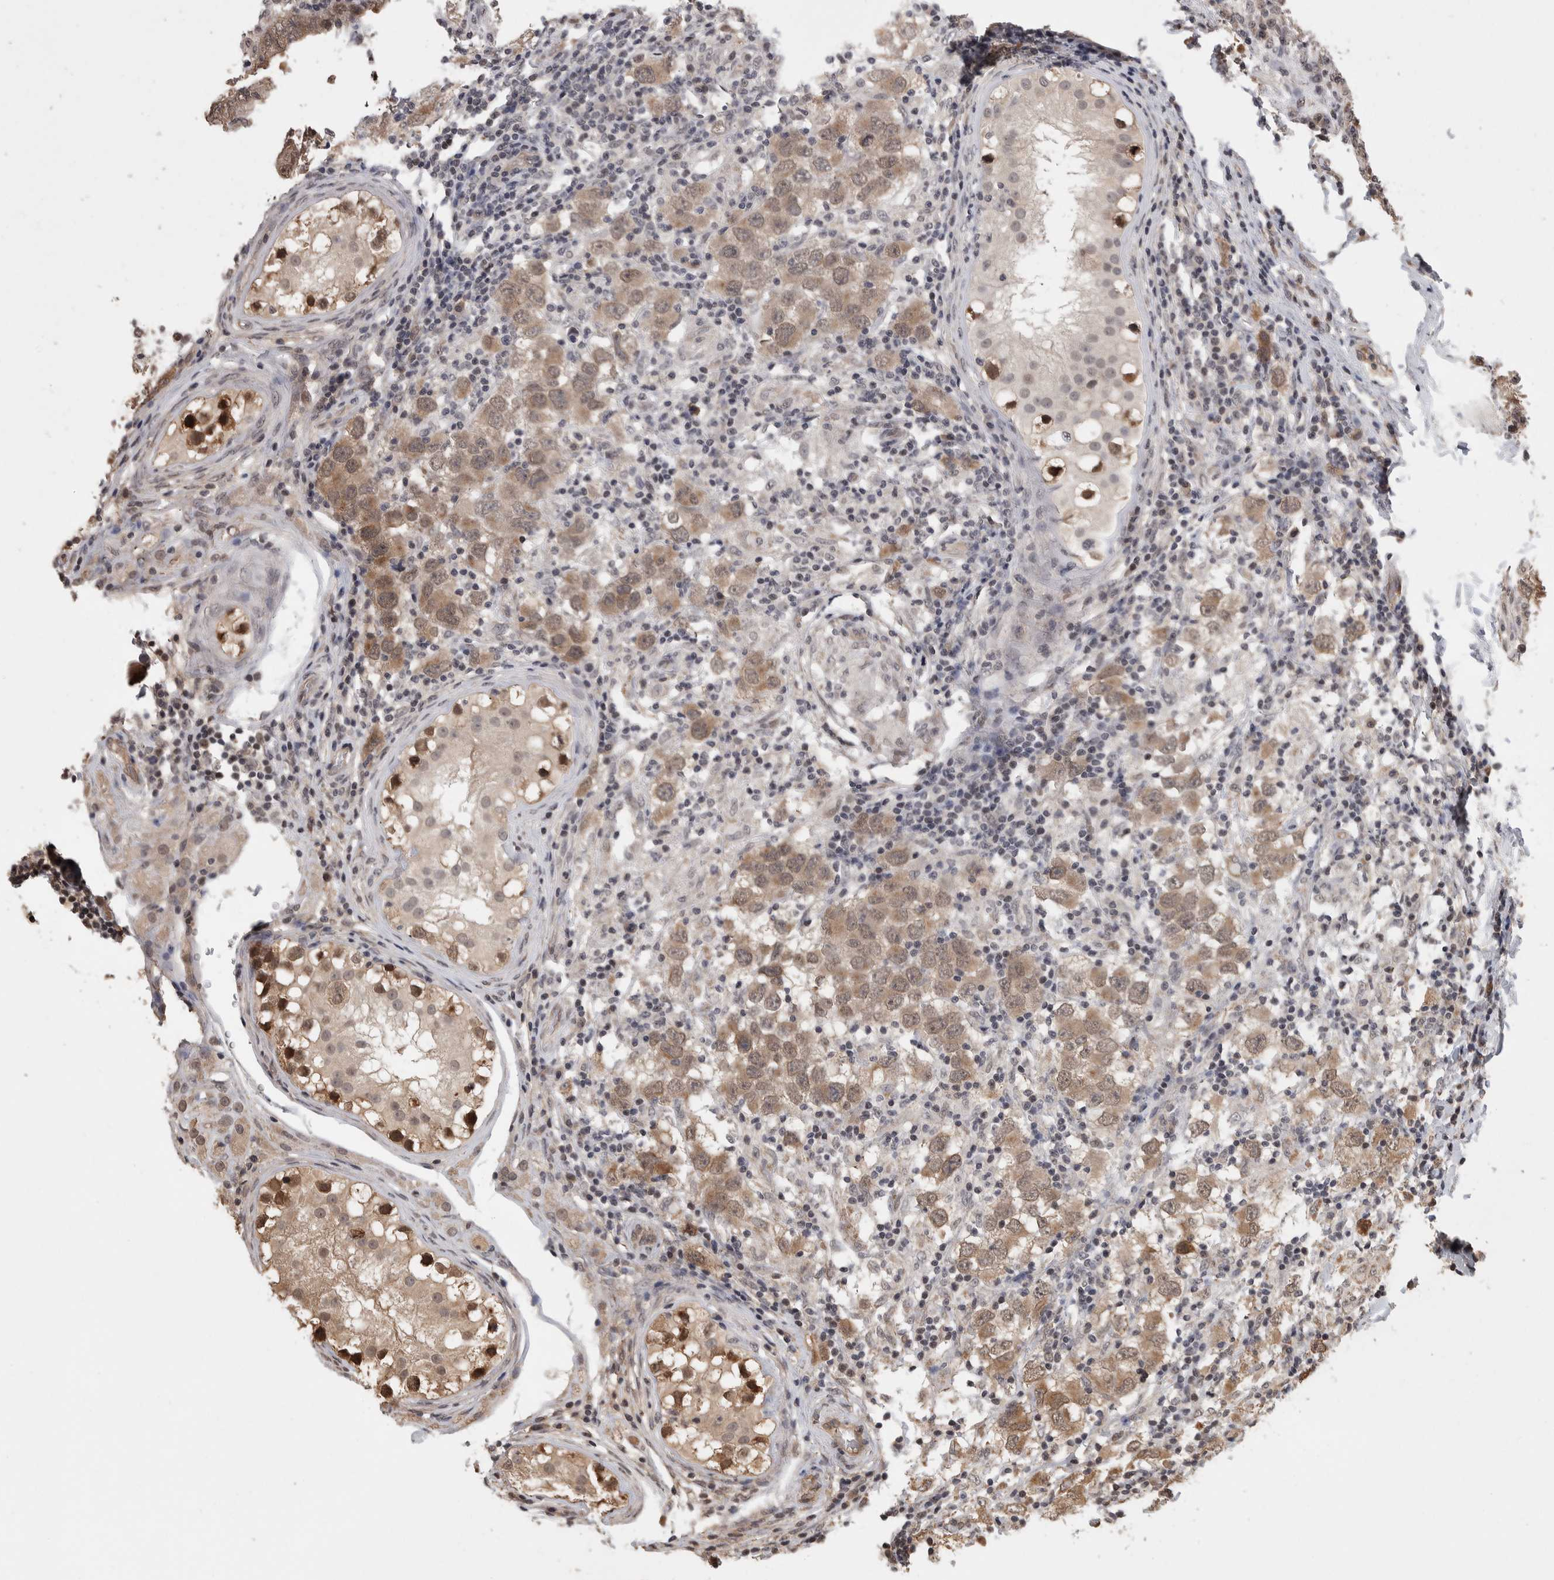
{"staining": {"intensity": "moderate", "quantity": ">75%", "location": "cytoplasmic/membranous"}, "tissue": "testis cancer", "cell_type": "Tumor cells", "image_type": "cancer", "snomed": [{"axis": "morphology", "description": "Carcinoma, Embryonal, NOS"}, {"axis": "topography", "description": "Testis"}], "caption": "Brown immunohistochemical staining in testis embryonal carcinoma displays moderate cytoplasmic/membranous positivity in about >75% of tumor cells. The staining was performed using DAB (3,3'-diaminobenzidine) to visualize the protein expression in brown, while the nuclei were stained in blue with hematoxylin (Magnification: 20x).", "gene": "ZNF592", "patient": {"sex": "male", "age": 21}}